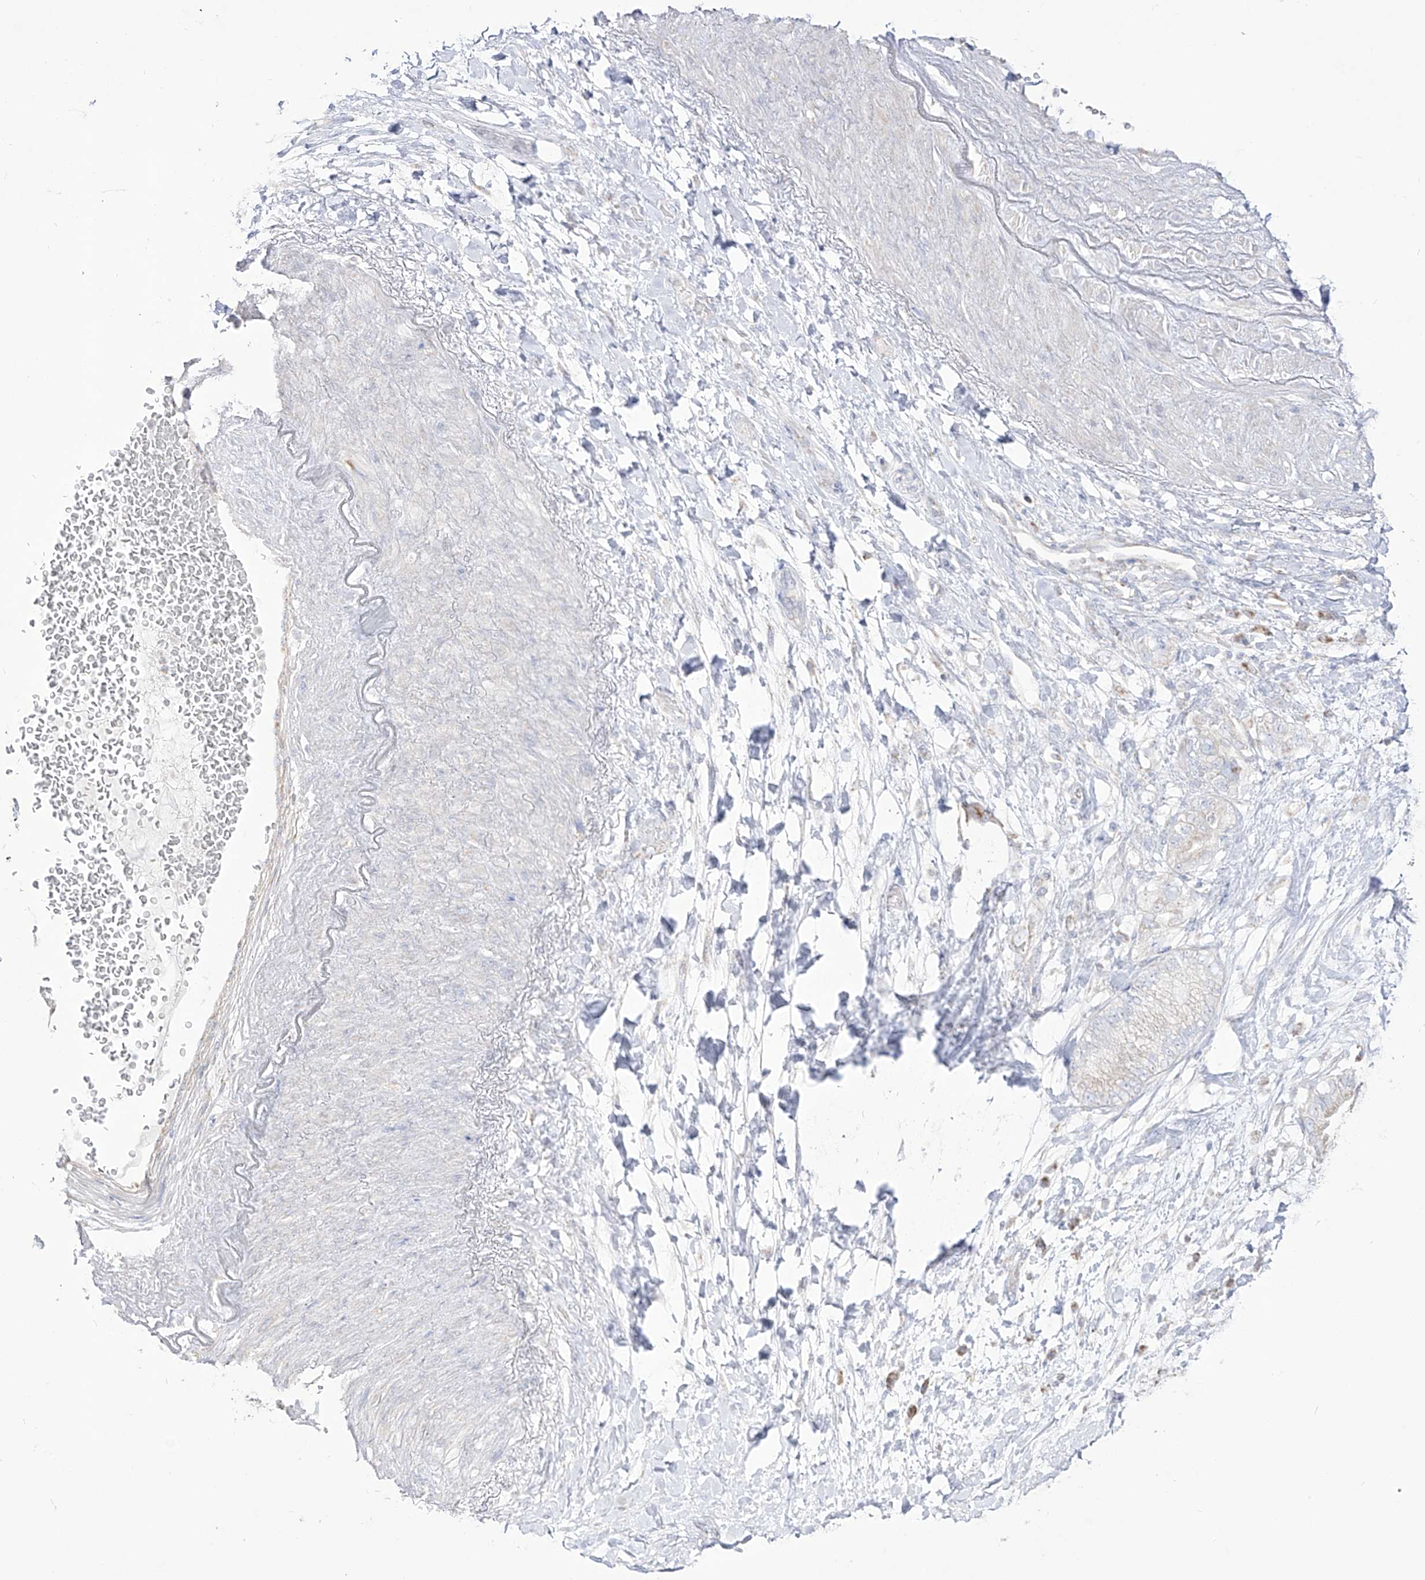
{"staining": {"intensity": "negative", "quantity": "none", "location": "none"}, "tissue": "pancreatic cancer", "cell_type": "Tumor cells", "image_type": "cancer", "snomed": [{"axis": "morphology", "description": "Adenocarcinoma, NOS"}, {"axis": "topography", "description": "Pancreas"}], "caption": "Pancreatic adenocarcinoma was stained to show a protein in brown. There is no significant expression in tumor cells.", "gene": "RCHY1", "patient": {"sex": "female", "age": 73}}